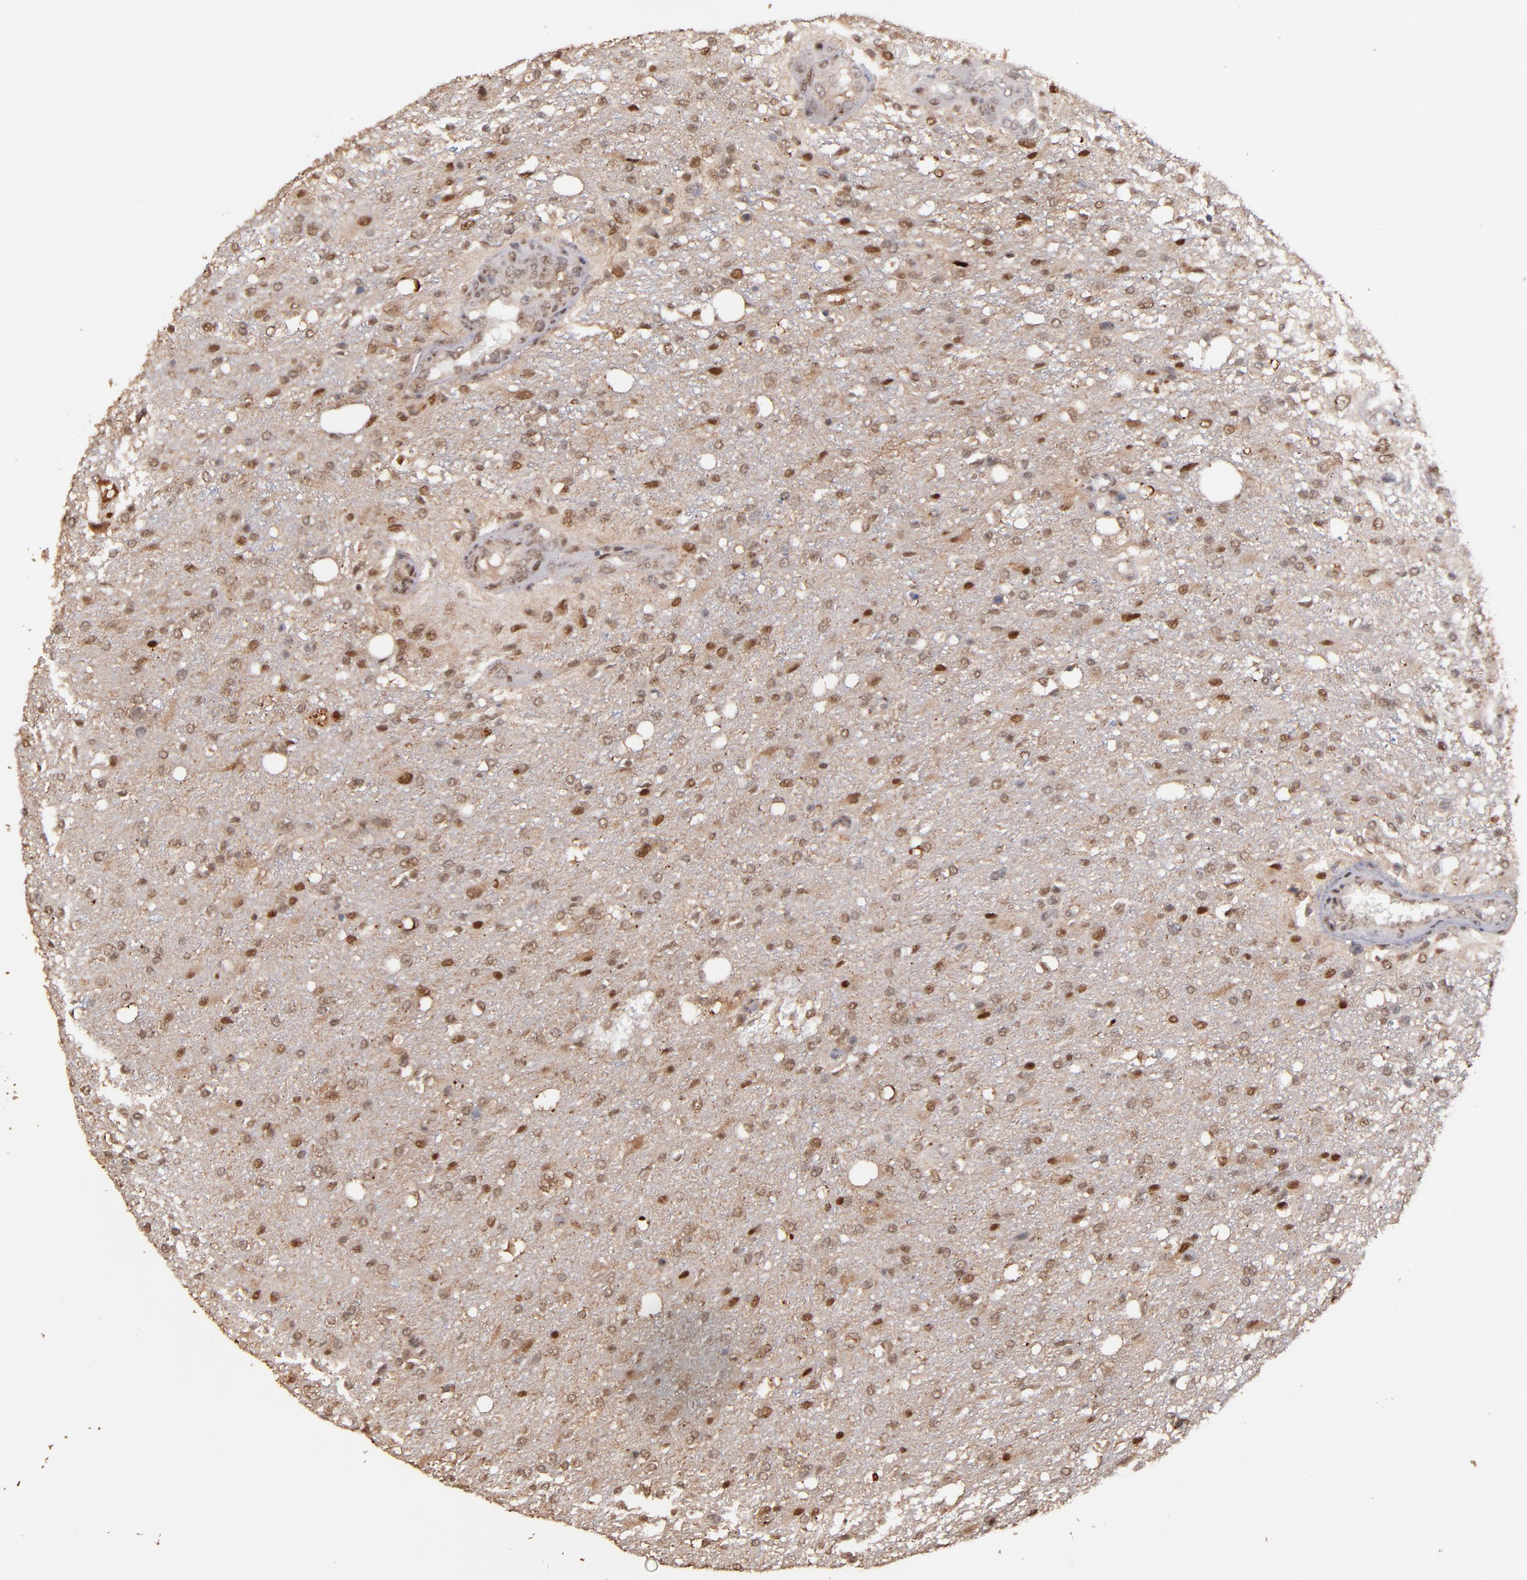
{"staining": {"intensity": "weak", "quantity": ">75%", "location": "nuclear"}, "tissue": "glioma", "cell_type": "Tumor cells", "image_type": "cancer", "snomed": [{"axis": "morphology", "description": "Glioma, malignant, High grade"}, {"axis": "topography", "description": "Cerebral cortex"}], "caption": "Immunohistochemical staining of glioma exhibits low levels of weak nuclear protein expression in approximately >75% of tumor cells.", "gene": "EAPP", "patient": {"sex": "male", "age": 76}}